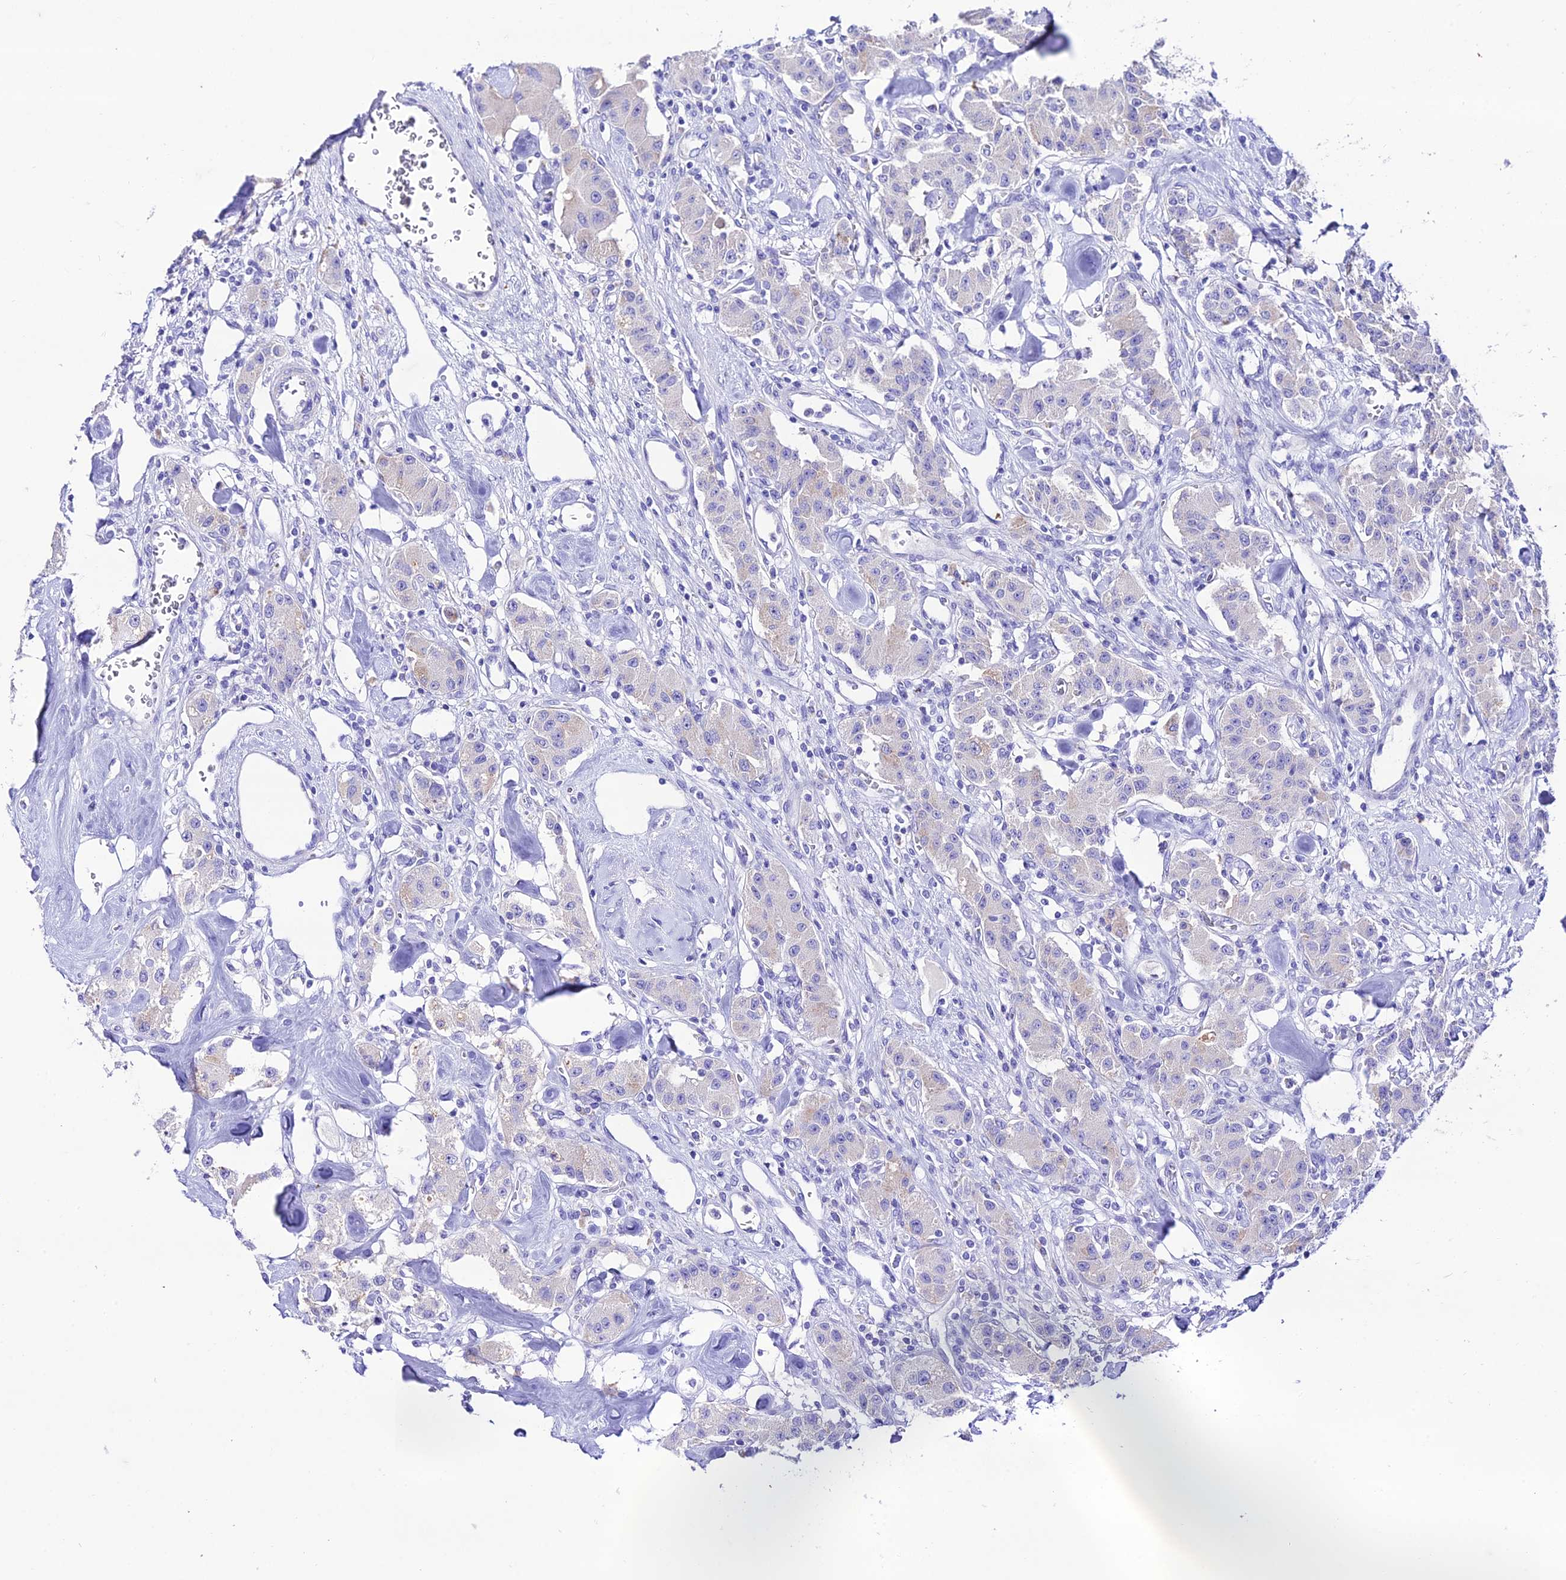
{"staining": {"intensity": "negative", "quantity": "none", "location": "none"}, "tissue": "carcinoid", "cell_type": "Tumor cells", "image_type": "cancer", "snomed": [{"axis": "morphology", "description": "Carcinoid, malignant, NOS"}, {"axis": "topography", "description": "Pancreas"}], "caption": "There is no significant positivity in tumor cells of carcinoid.", "gene": "NLRP6", "patient": {"sex": "male", "age": 41}}